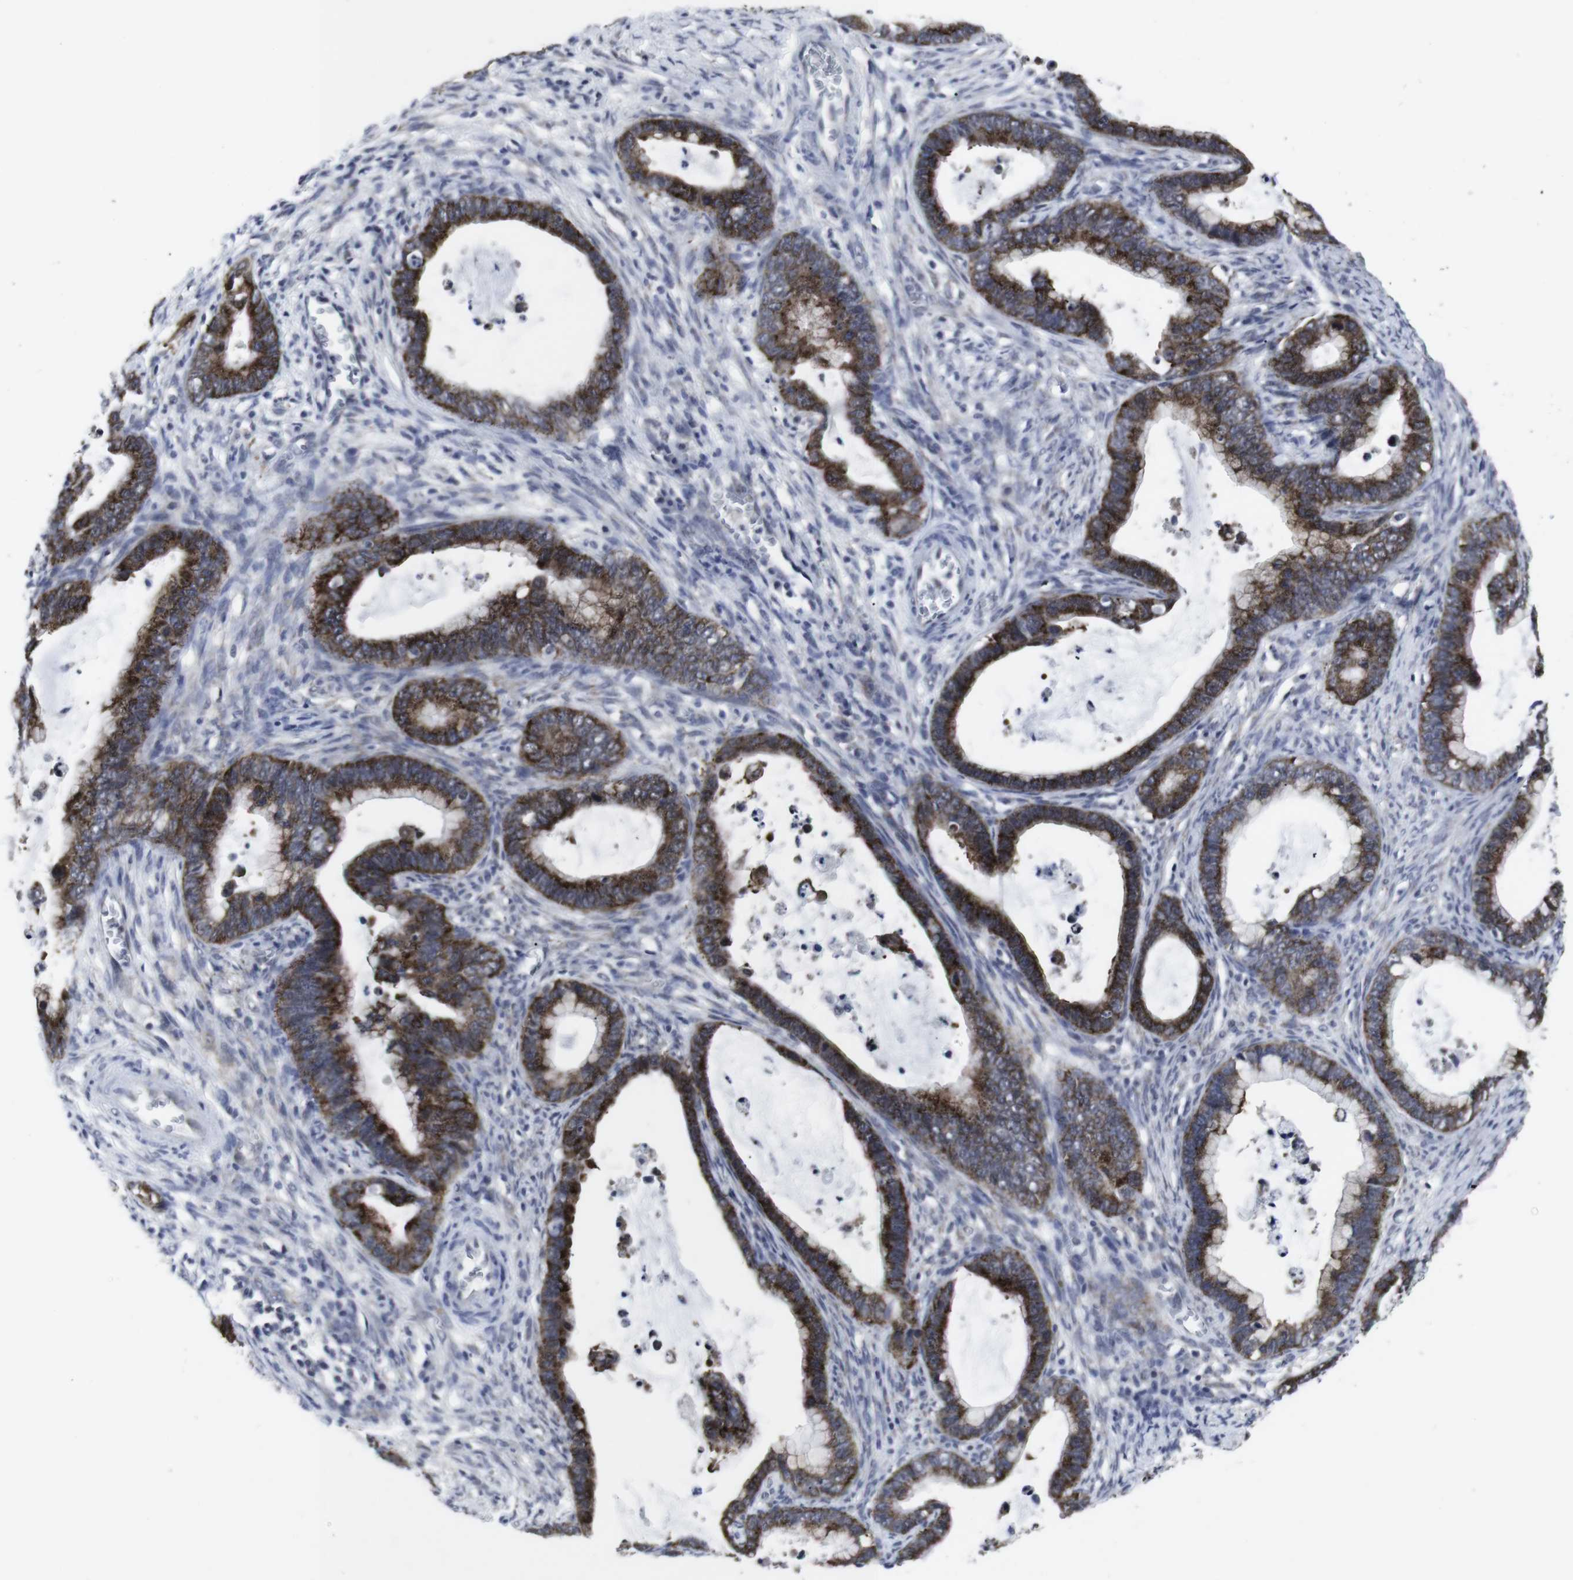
{"staining": {"intensity": "strong", "quantity": ">75%", "location": "cytoplasmic/membranous"}, "tissue": "cervical cancer", "cell_type": "Tumor cells", "image_type": "cancer", "snomed": [{"axis": "morphology", "description": "Adenocarcinoma, NOS"}, {"axis": "topography", "description": "Cervix"}], "caption": "Tumor cells exhibit high levels of strong cytoplasmic/membranous expression in approximately >75% of cells in adenocarcinoma (cervical). Ihc stains the protein in brown and the nuclei are stained blue.", "gene": "GEMIN2", "patient": {"sex": "female", "age": 44}}